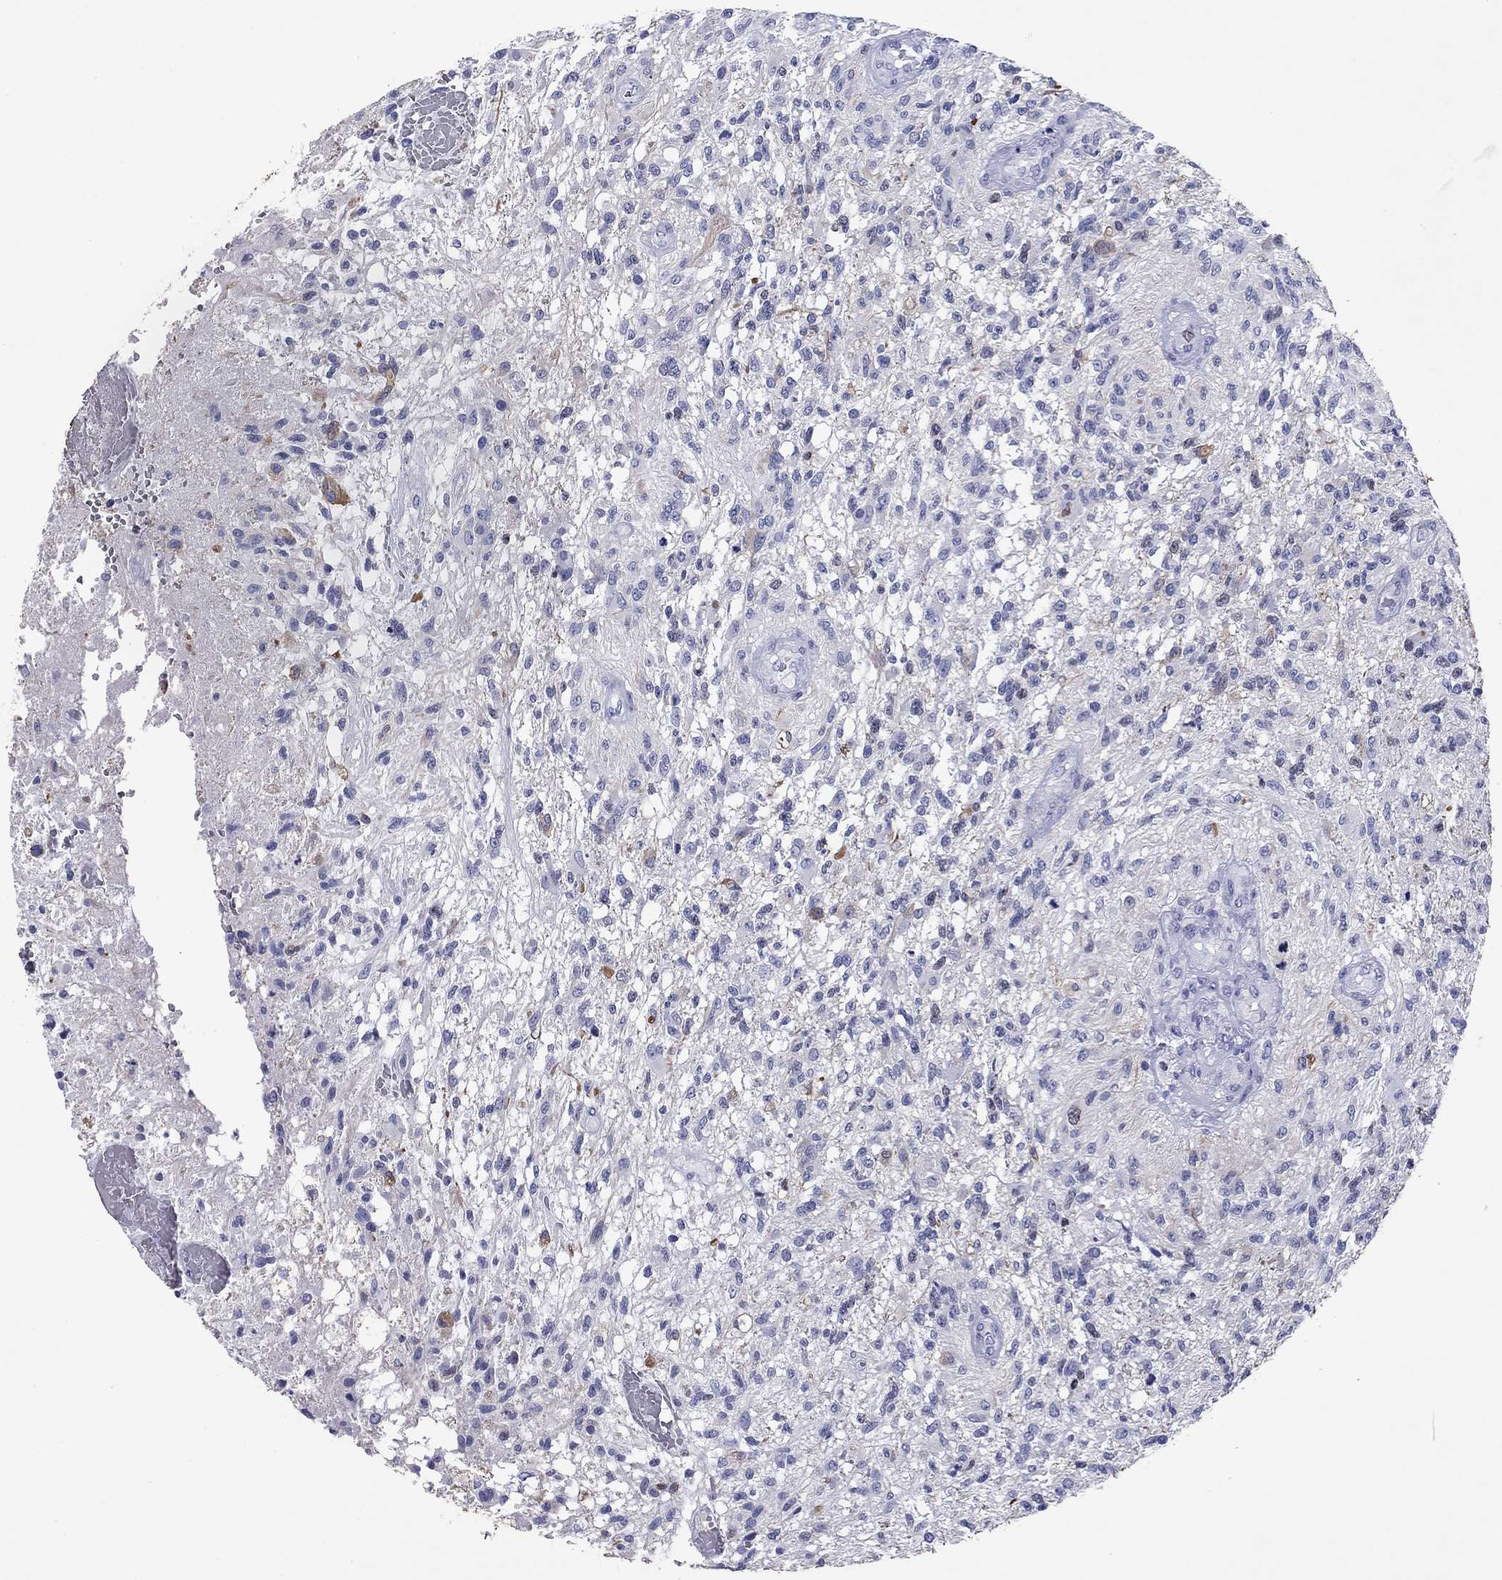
{"staining": {"intensity": "negative", "quantity": "none", "location": "none"}, "tissue": "glioma", "cell_type": "Tumor cells", "image_type": "cancer", "snomed": [{"axis": "morphology", "description": "Glioma, malignant, High grade"}, {"axis": "topography", "description": "Brain"}], "caption": "The micrograph shows no staining of tumor cells in glioma.", "gene": "GZMK", "patient": {"sex": "male", "age": 56}}